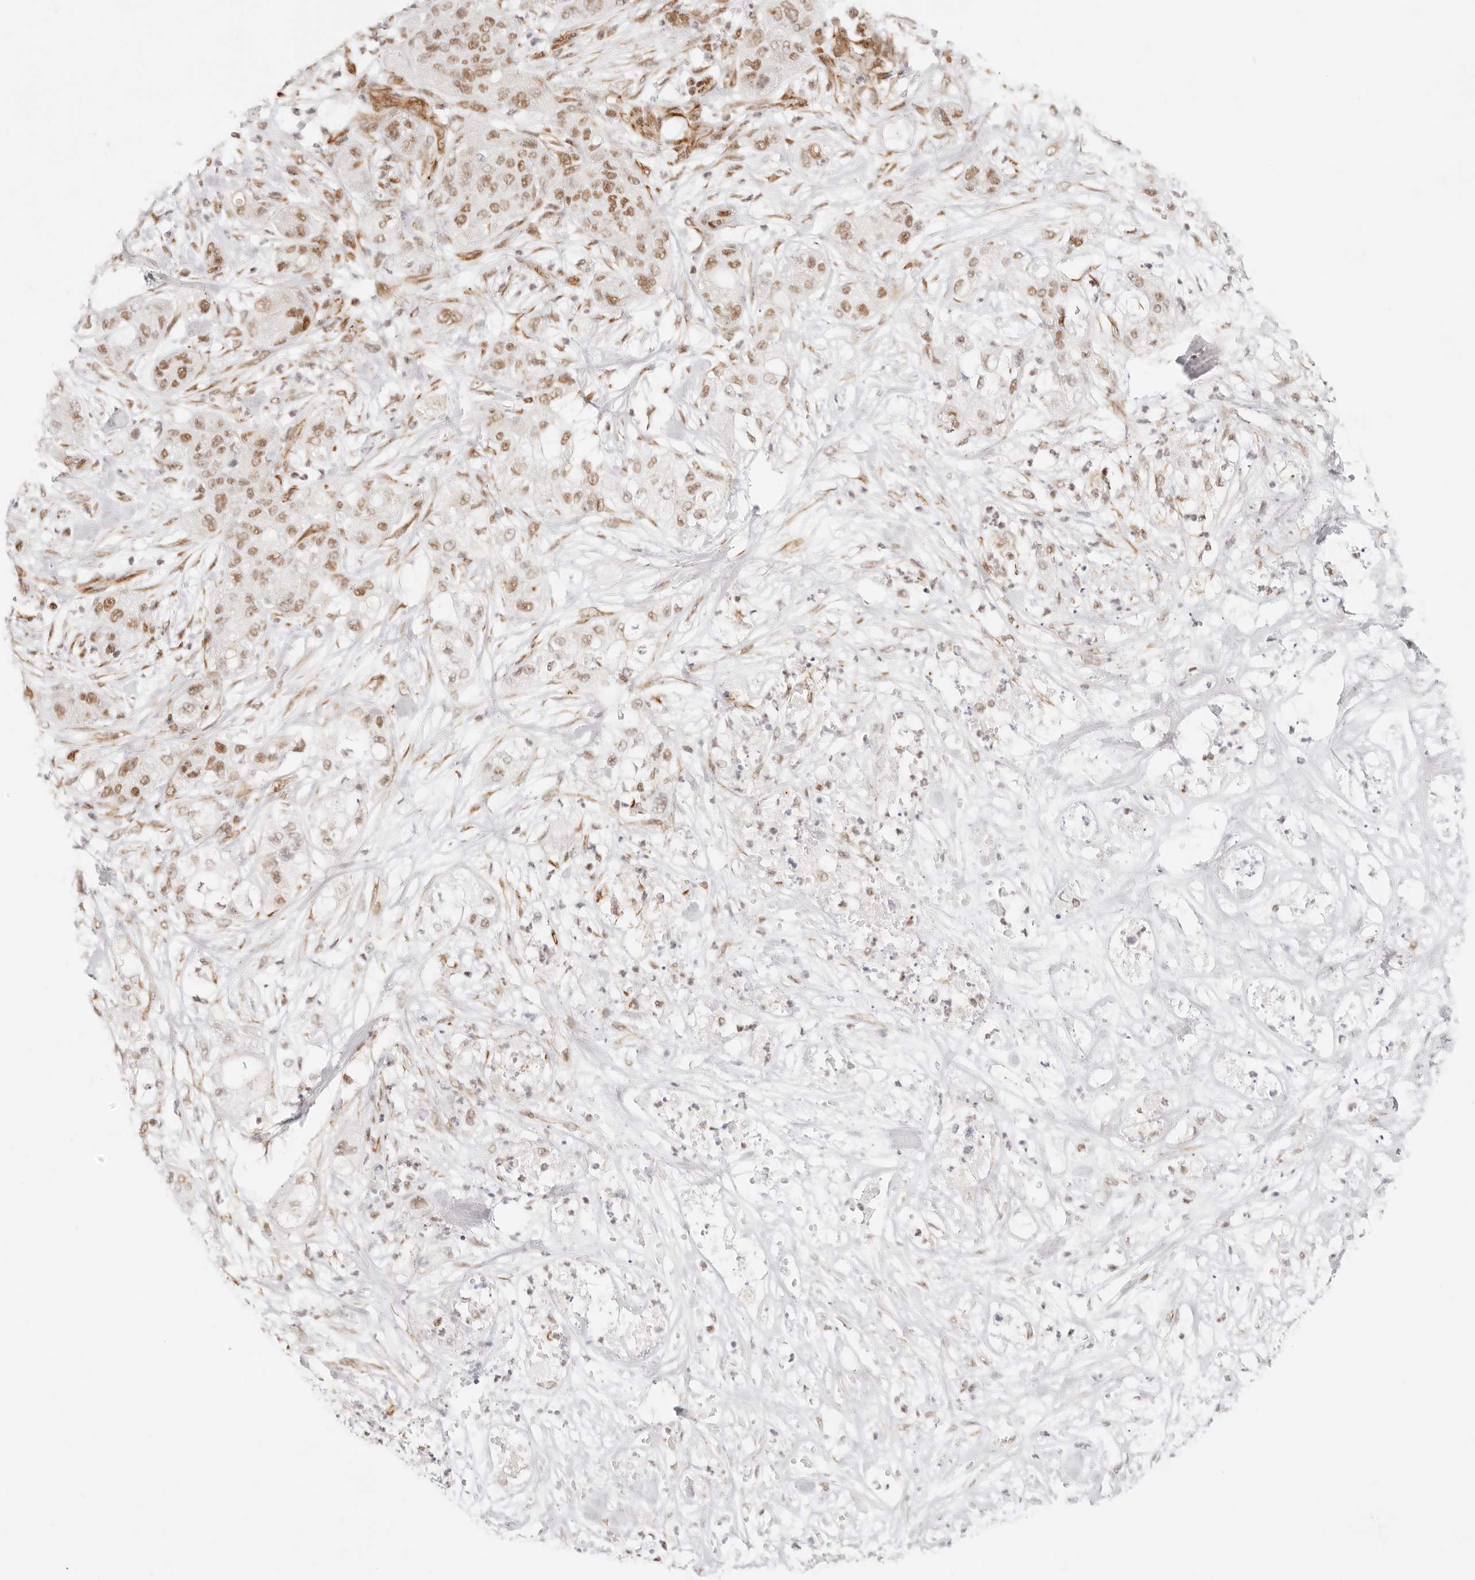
{"staining": {"intensity": "moderate", "quantity": "25%-75%", "location": "nuclear"}, "tissue": "pancreatic cancer", "cell_type": "Tumor cells", "image_type": "cancer", "snomed": [{"axis": "morphology", "description": "Adenocarcinoma, NOS"}, {"axis": "topography", "description": "Pancreas"}], "caption": "IHC (DAB) staining of adenocarcinoma (pancreatic) demonstrates moderate nuclear protein staining in approximately 25%-75% of tumor cells.", "gene": "ZC3H11A", "patient": {"sex": "female", "age": 78}}